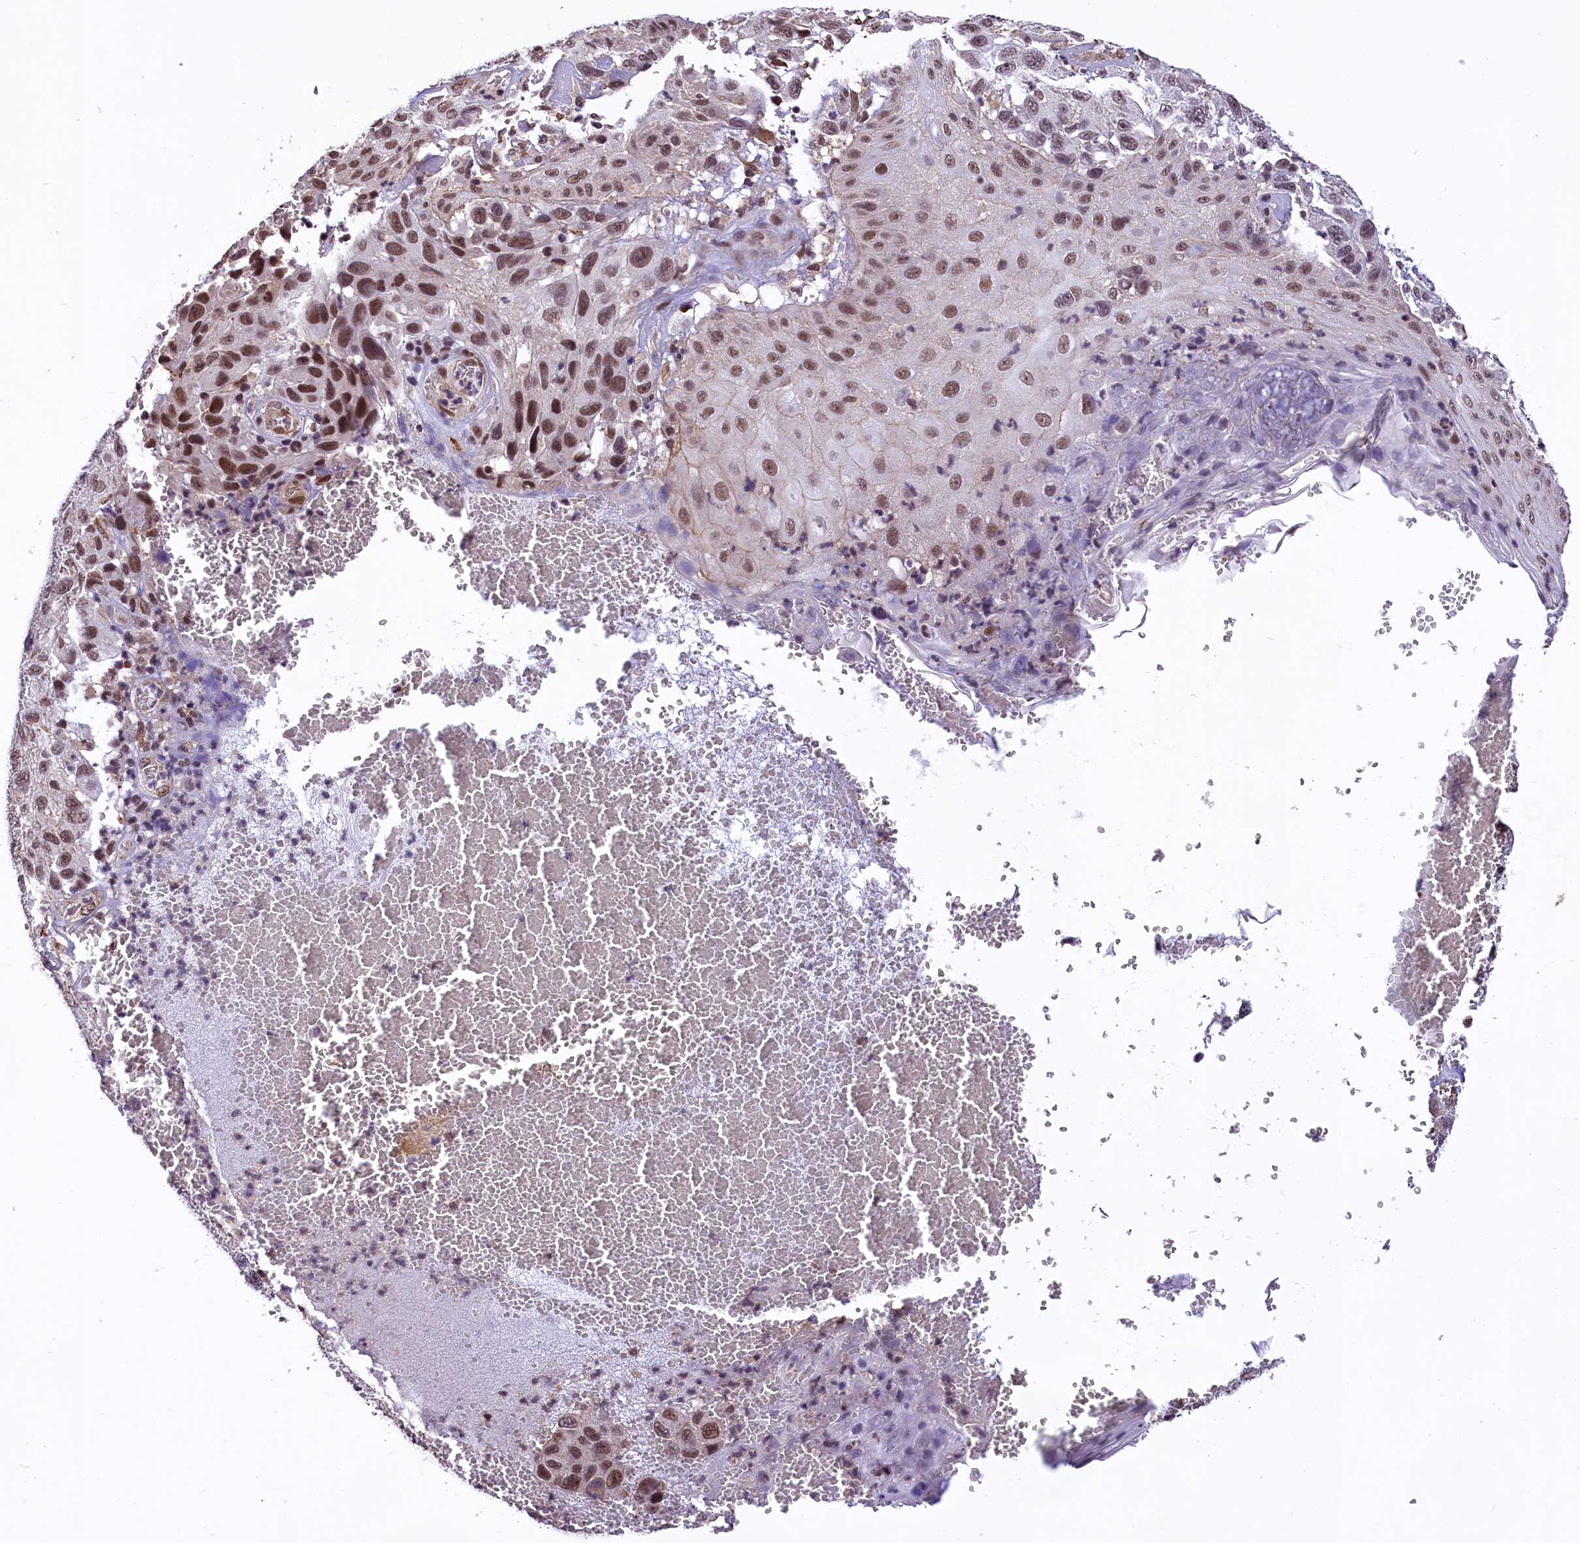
{"staining": {"intensity": "moderate", "quantity": ">75%", "location": "nuclear"}, "tissue": "melanoma", "cell_type": "Tumor cells", "image_type": "cancer", "snomed": [{"axis": "morphology", "description": "Normal tissue, NOS"}, {"axis": "morphology", "description": "Malignant melanoma, NOS"}, {"axis": "topography", "description": "Skin"}], "caption": "Immunohistochemical staining of human melanoma reveals medium levels of moderate nuclear expression in about >75% of tumor cells.", "gene": "ZC3H4", "patient": {"sex": "female", "age": 96}}